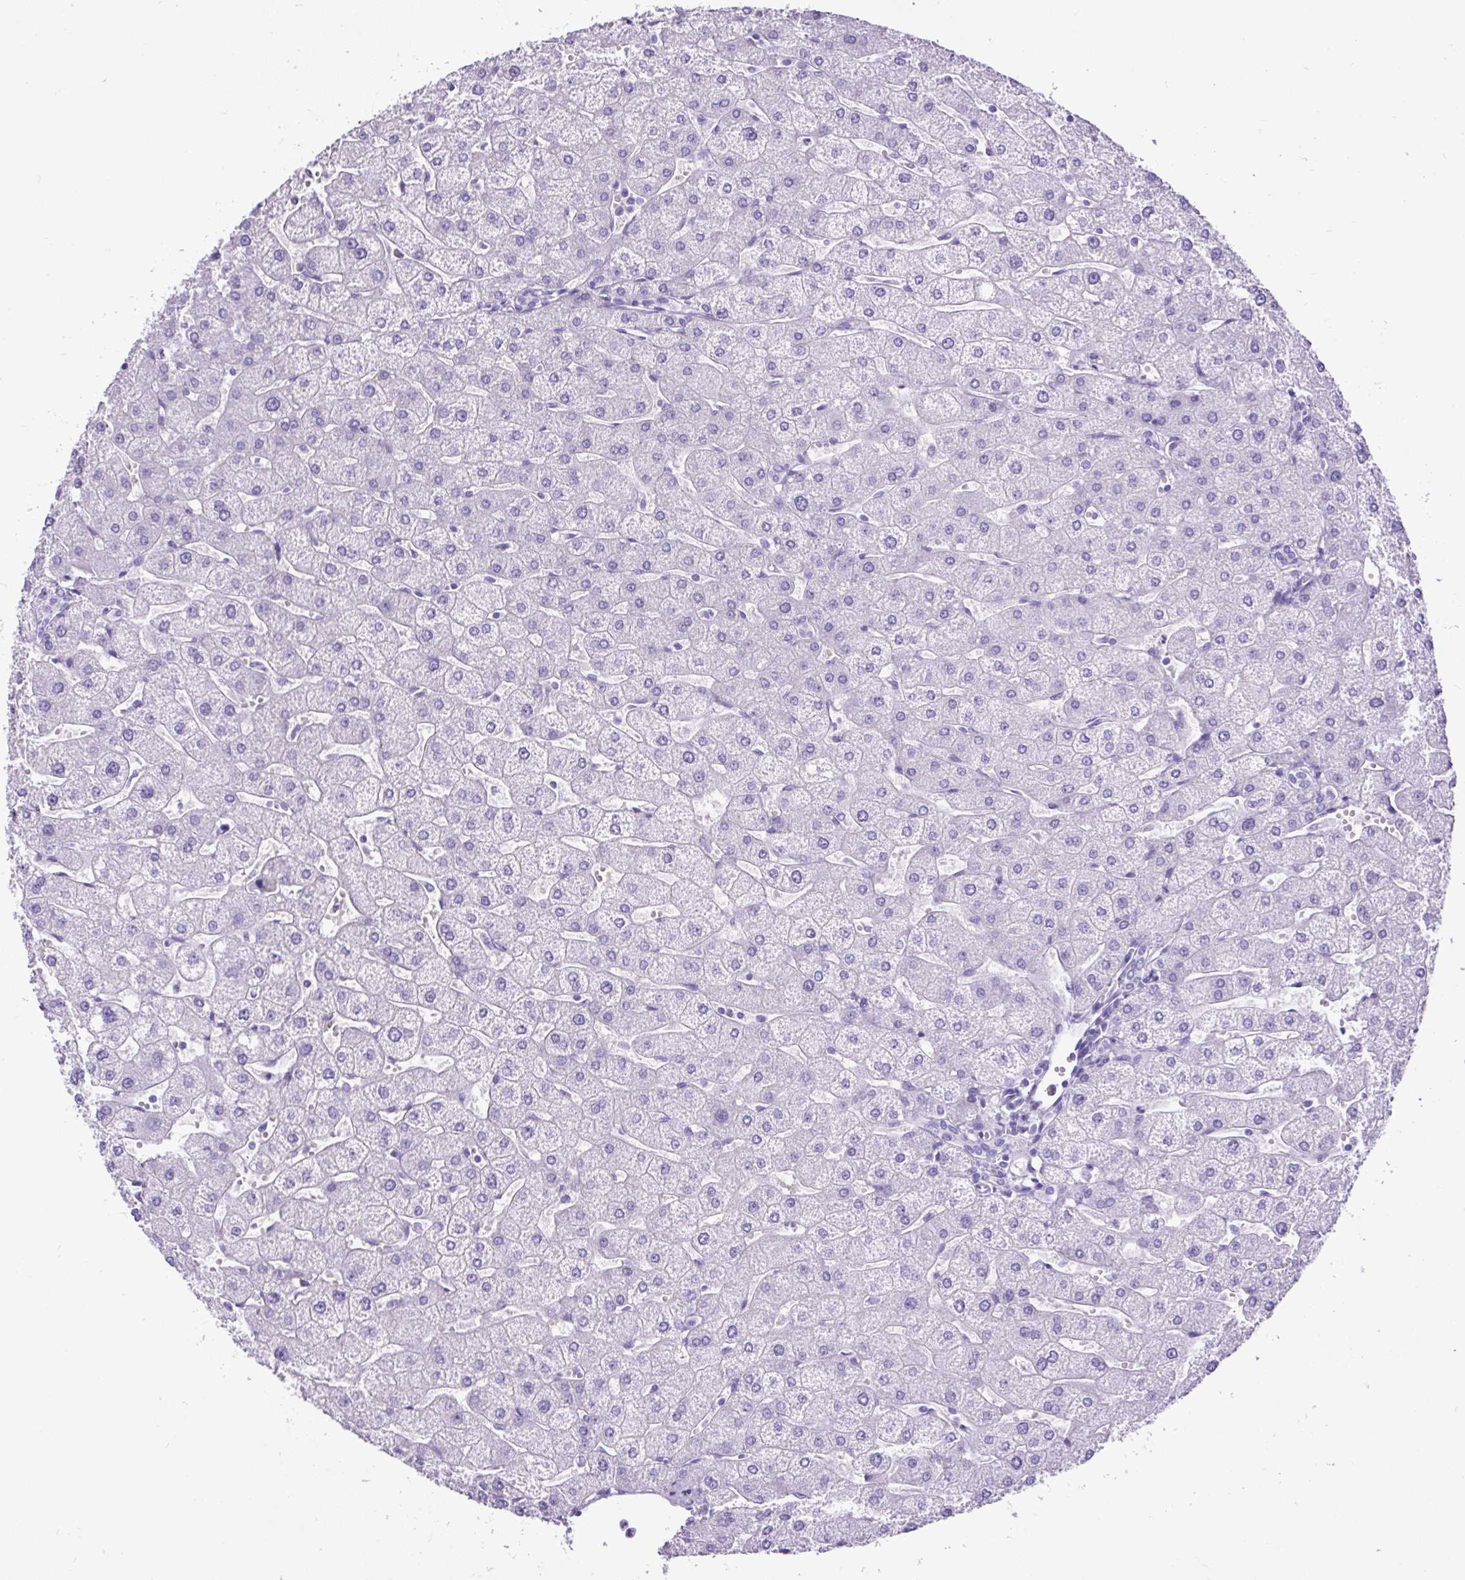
{"staining": {"intensity": "negative", "quantity": "none", "location": "none"}, "tissue": "liver", "cell_type": "Cholangiocytes", "image_type": "normal", "snomed": [{"axis": "morphology", "description": "Normal tissue, NOS"}, {"axis": "topography", "description": "Liver"}], "caption": "A histopathology image of liver stained for a protein displays no brown staining in cholangiocytes. Brightfield microscopy of immunohistochemistry stained with DAB (3,3'-diaminobenzidine) (brown) and hematoxylin (blue), captured at high magnification.", "gene": "CEL", "patient": {"sex": "male", "age": 67}}